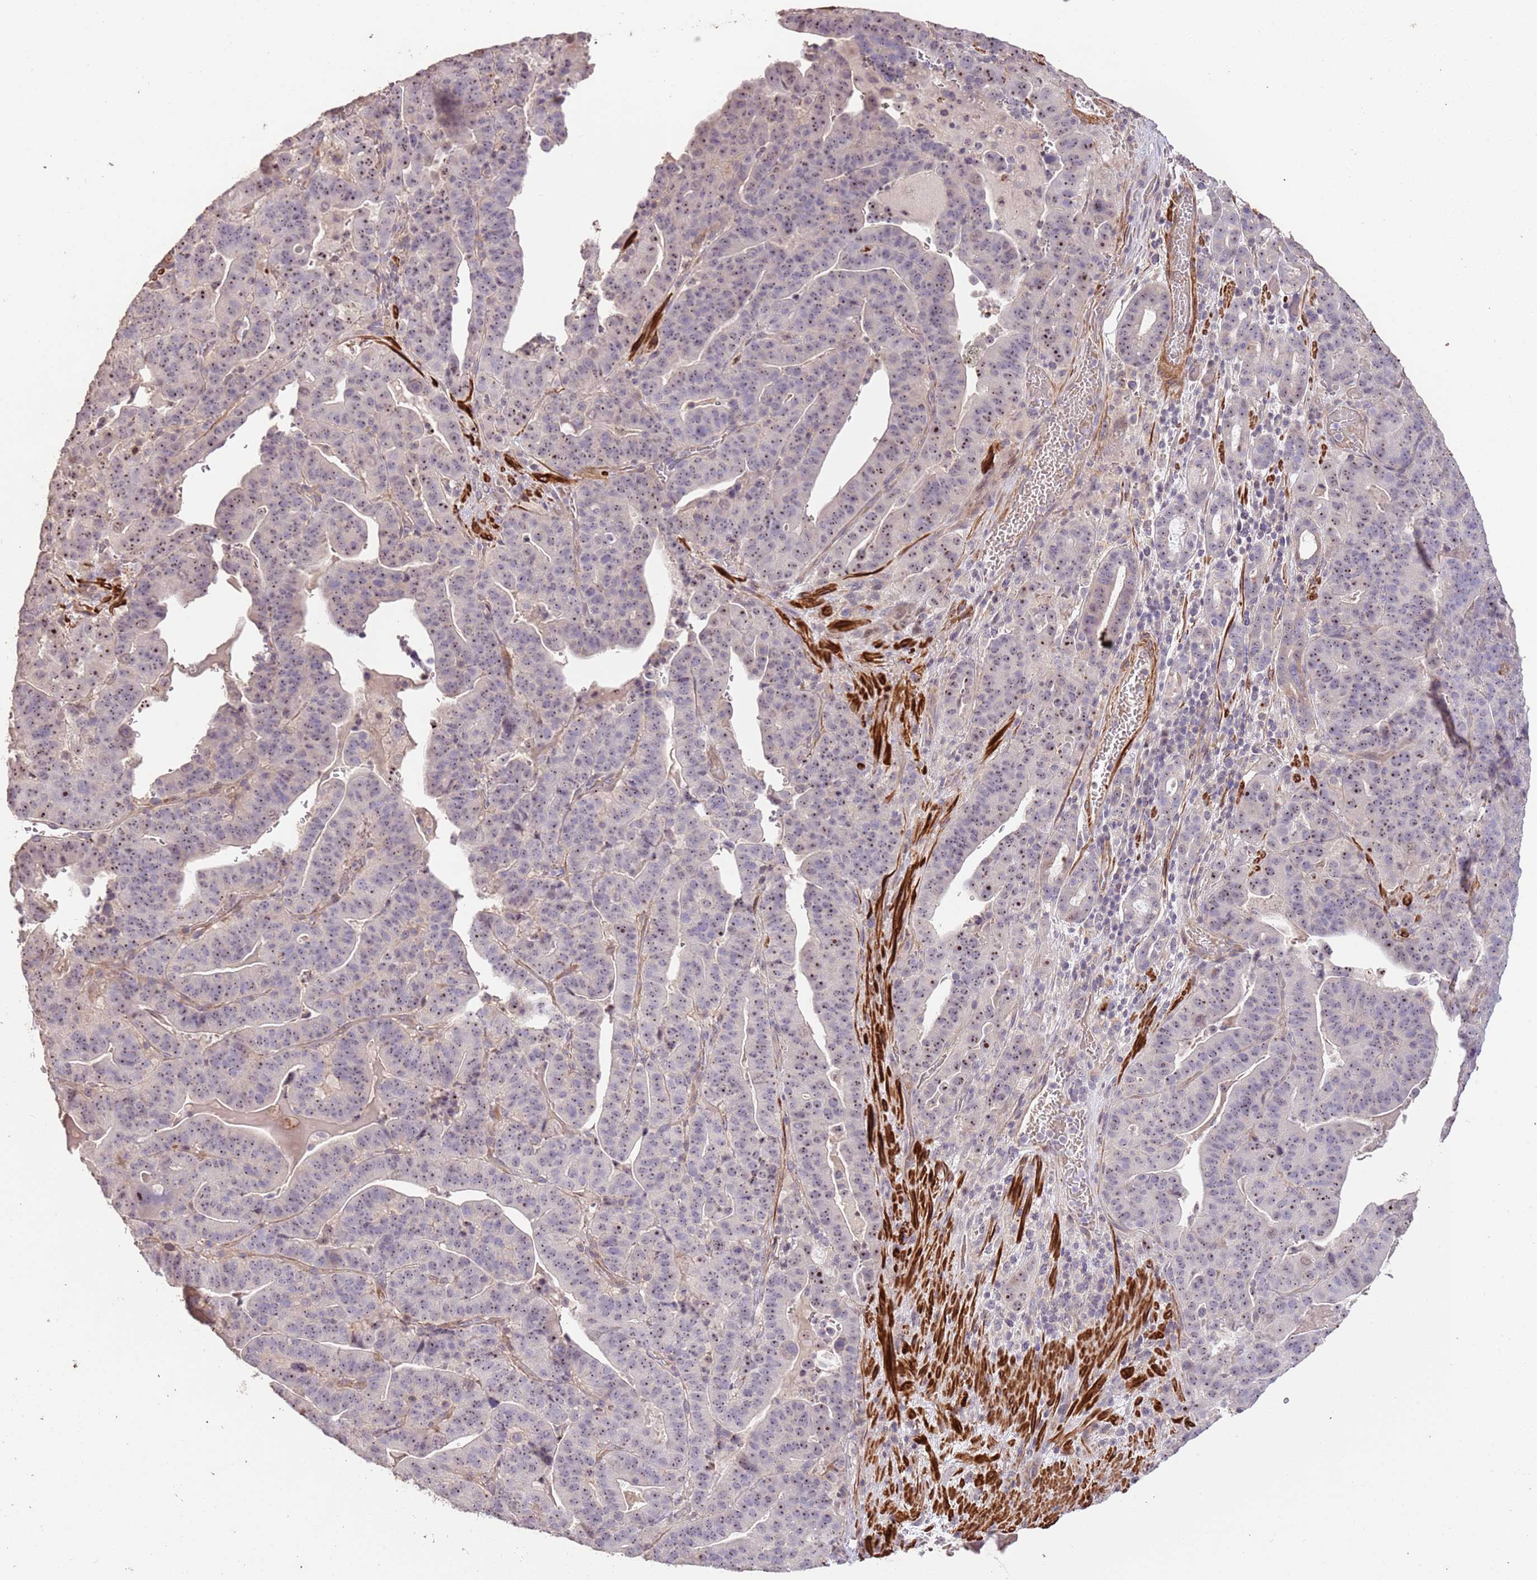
{"staining": {"intensity": "moderate", "quantity": ">75%", "location": "nuclear"}, "tissue": "stomach cancer", "cell_type": "Tumor cells", "image_type": "cancer", "snomed": [{"axis": "morphology", "description": "Adenocarcinoma, NOS"}, {"axis": "topography", "description": "Stomach"}], "caption": "Immunohistochemistry of human stomach cancer reveals medium levels of moderate nuclear expression in approximately >75% of tumor cells.", "gene": "ADTRP", "patient": {"sex": "male", "age": 48}}